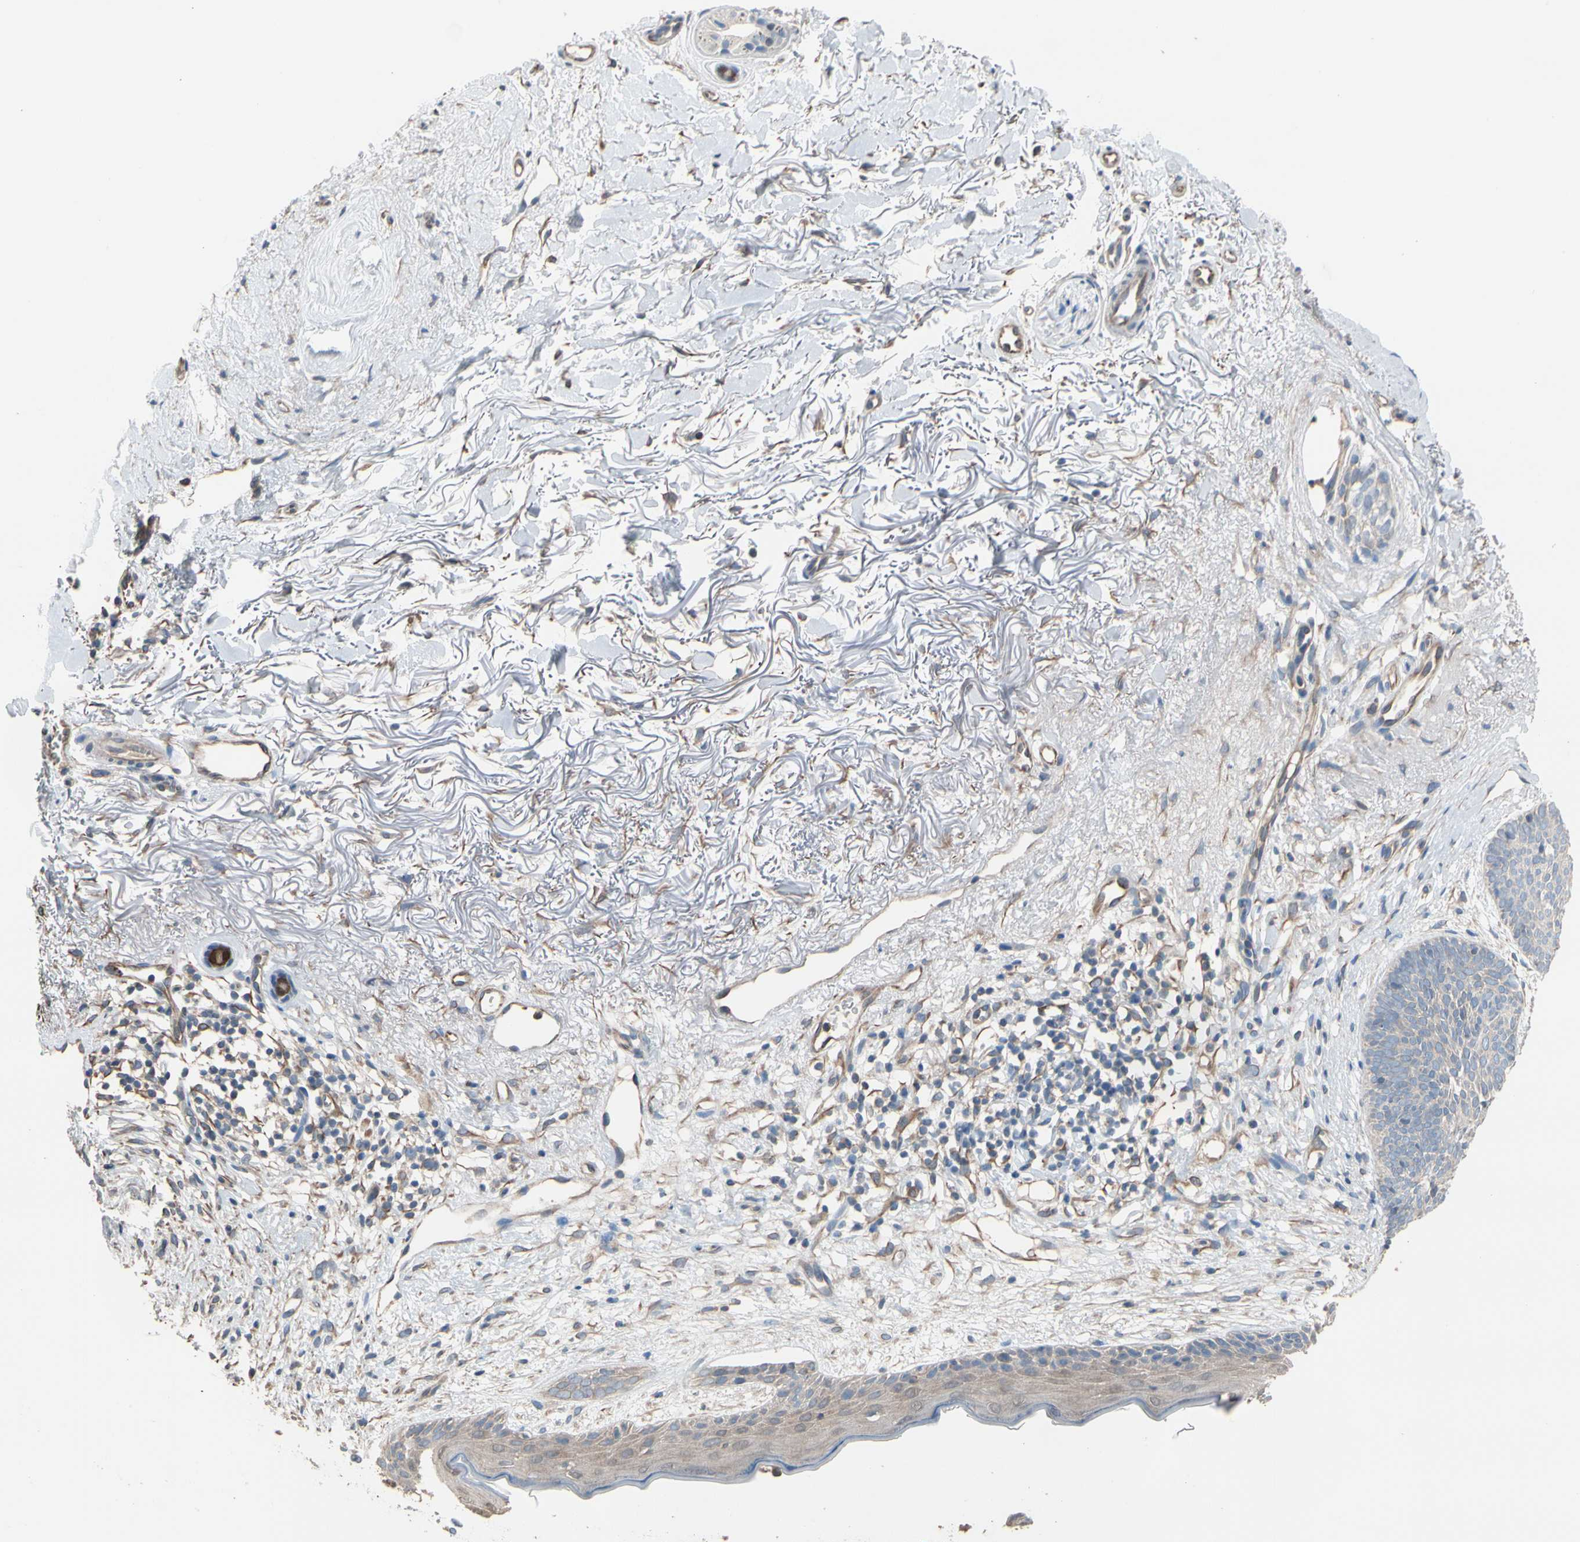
{"staining": {"intensity": "weak", "quantity": "<25%", "location": "cytoplasmic/membranous"}, "tissue": "skin cancer", "cell_type": "Tumor cells", "image_type": "cancer", "snomed": [{"axis": "morphology", "description": "Normal tissue, NOS"}, {"axis": "morphology", "description": "Basal cell carcinoma"}, {"axis": "topography", "description": "Skin"}], "caption": "Tumor cells show no significant protein staining in skin basal cell carcinoma.", "gene": "BBOX1", "patient": {"sex": "female", "age": 70}}